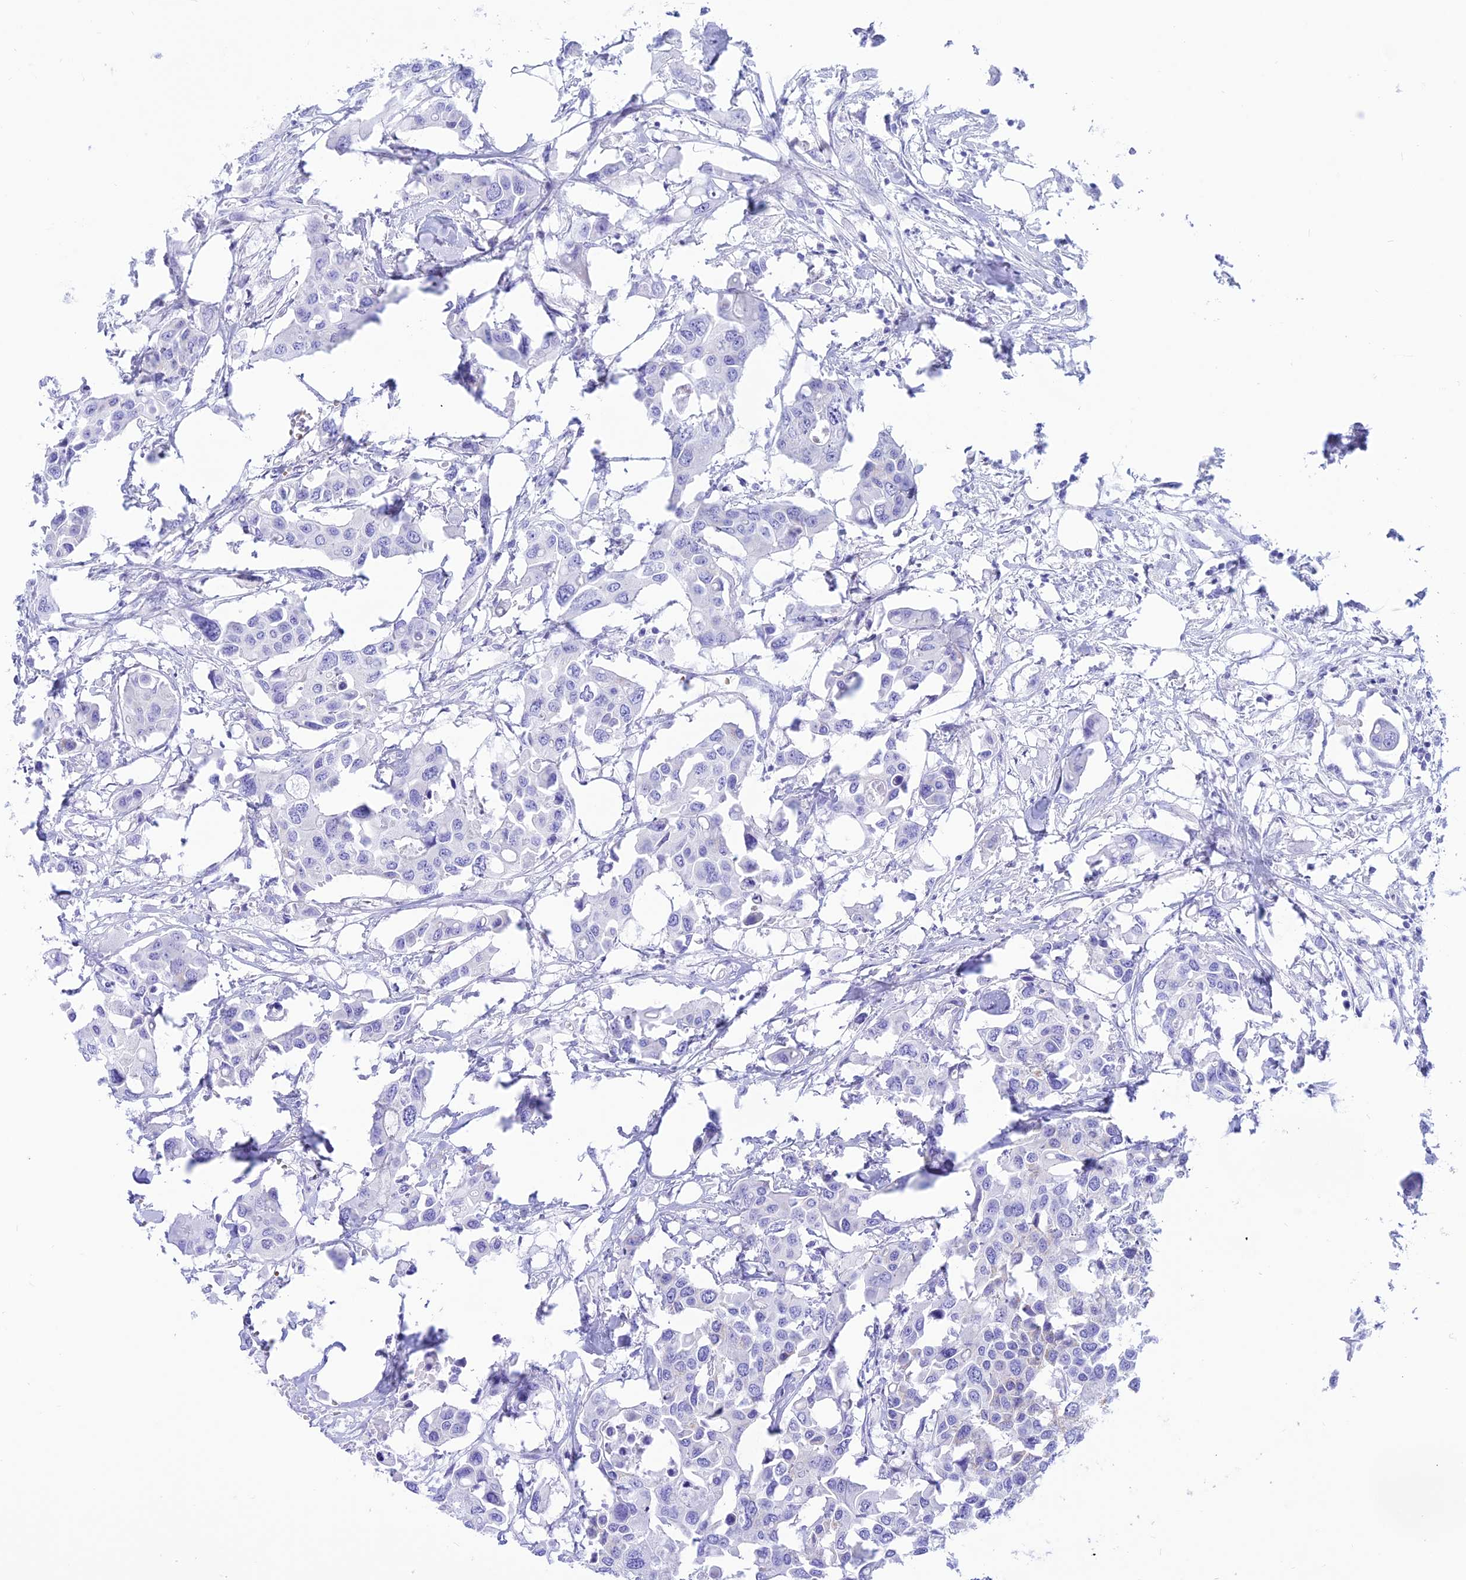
{"staining": {"intensity": "negative", "quantity": "none", "location": "none"}, "tissue": "colorectal cancer", "cell_type": "Tumor cells", "image_type": "cancer", "snomed": [{"axis": "morphology", "description": "Adenocarcinoma, NOS"}, {"axis": "topography", "description": "Colon"}], "caption": "This histopathology image is of colorectal cancer stained with immunohistochemistry to label a protein in brown with the nuclei are counter-stained blue. There is no positivity in tumor cells. Nuclei are stained in blue.", "gene": "GLYATL1", "patient": {"sex": "male", "age": 77}}